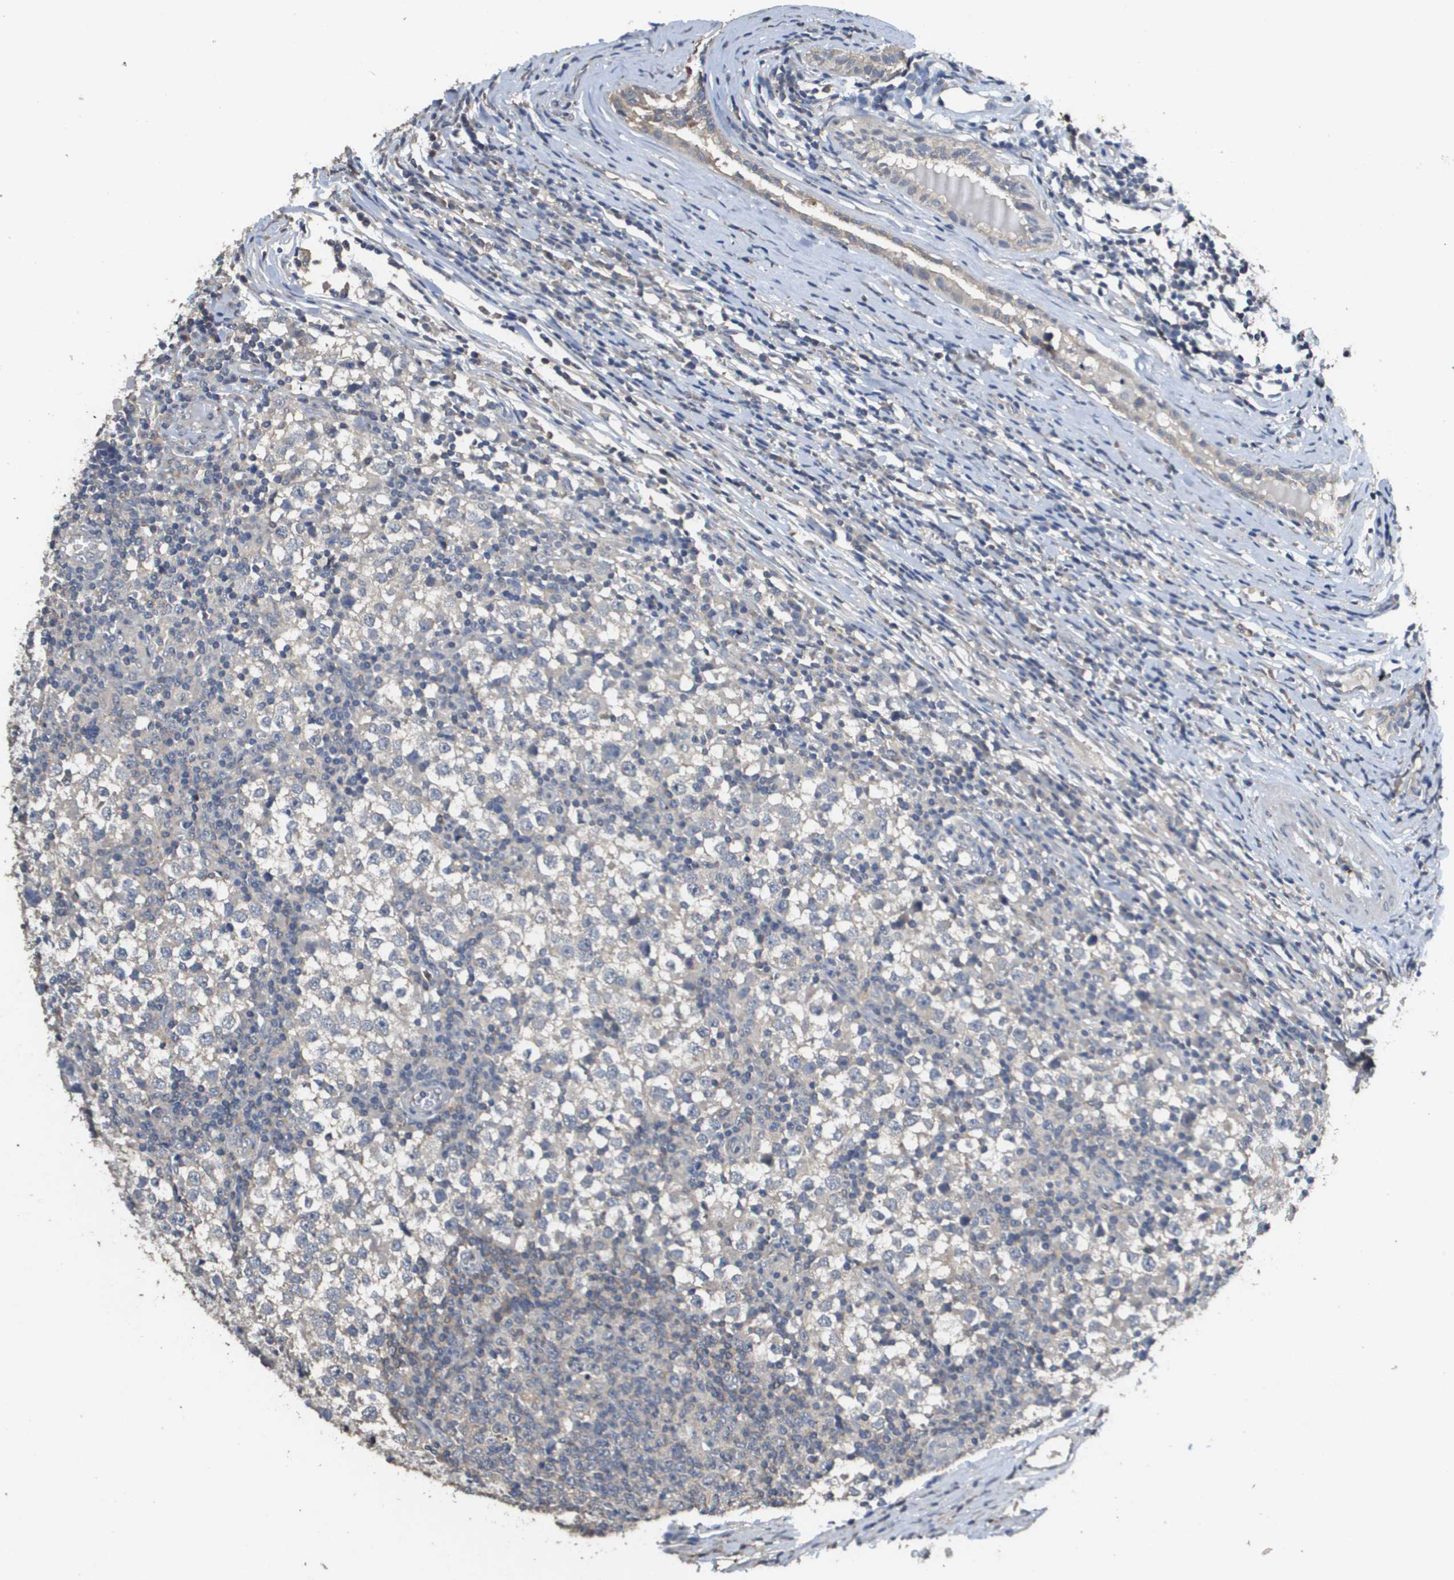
{"staining": {"intensity": "negative", "quantity": "none", "location": "none"}, "tissue": "testis cancer", "cell_type": "Tumor cells", "image_type": "cancer", "snomed": [{"axis": "morphology", "description": "Seminoma, NOS"}, {"axis": "topography", "description": "Testis"}], "caption": "Testis cancer (seminoma) was stained to show a protein in brown. There is no significant positivity in tumor cells.", "gene": "RAB27B", "patient": {"sex": "male", "age": 65}}